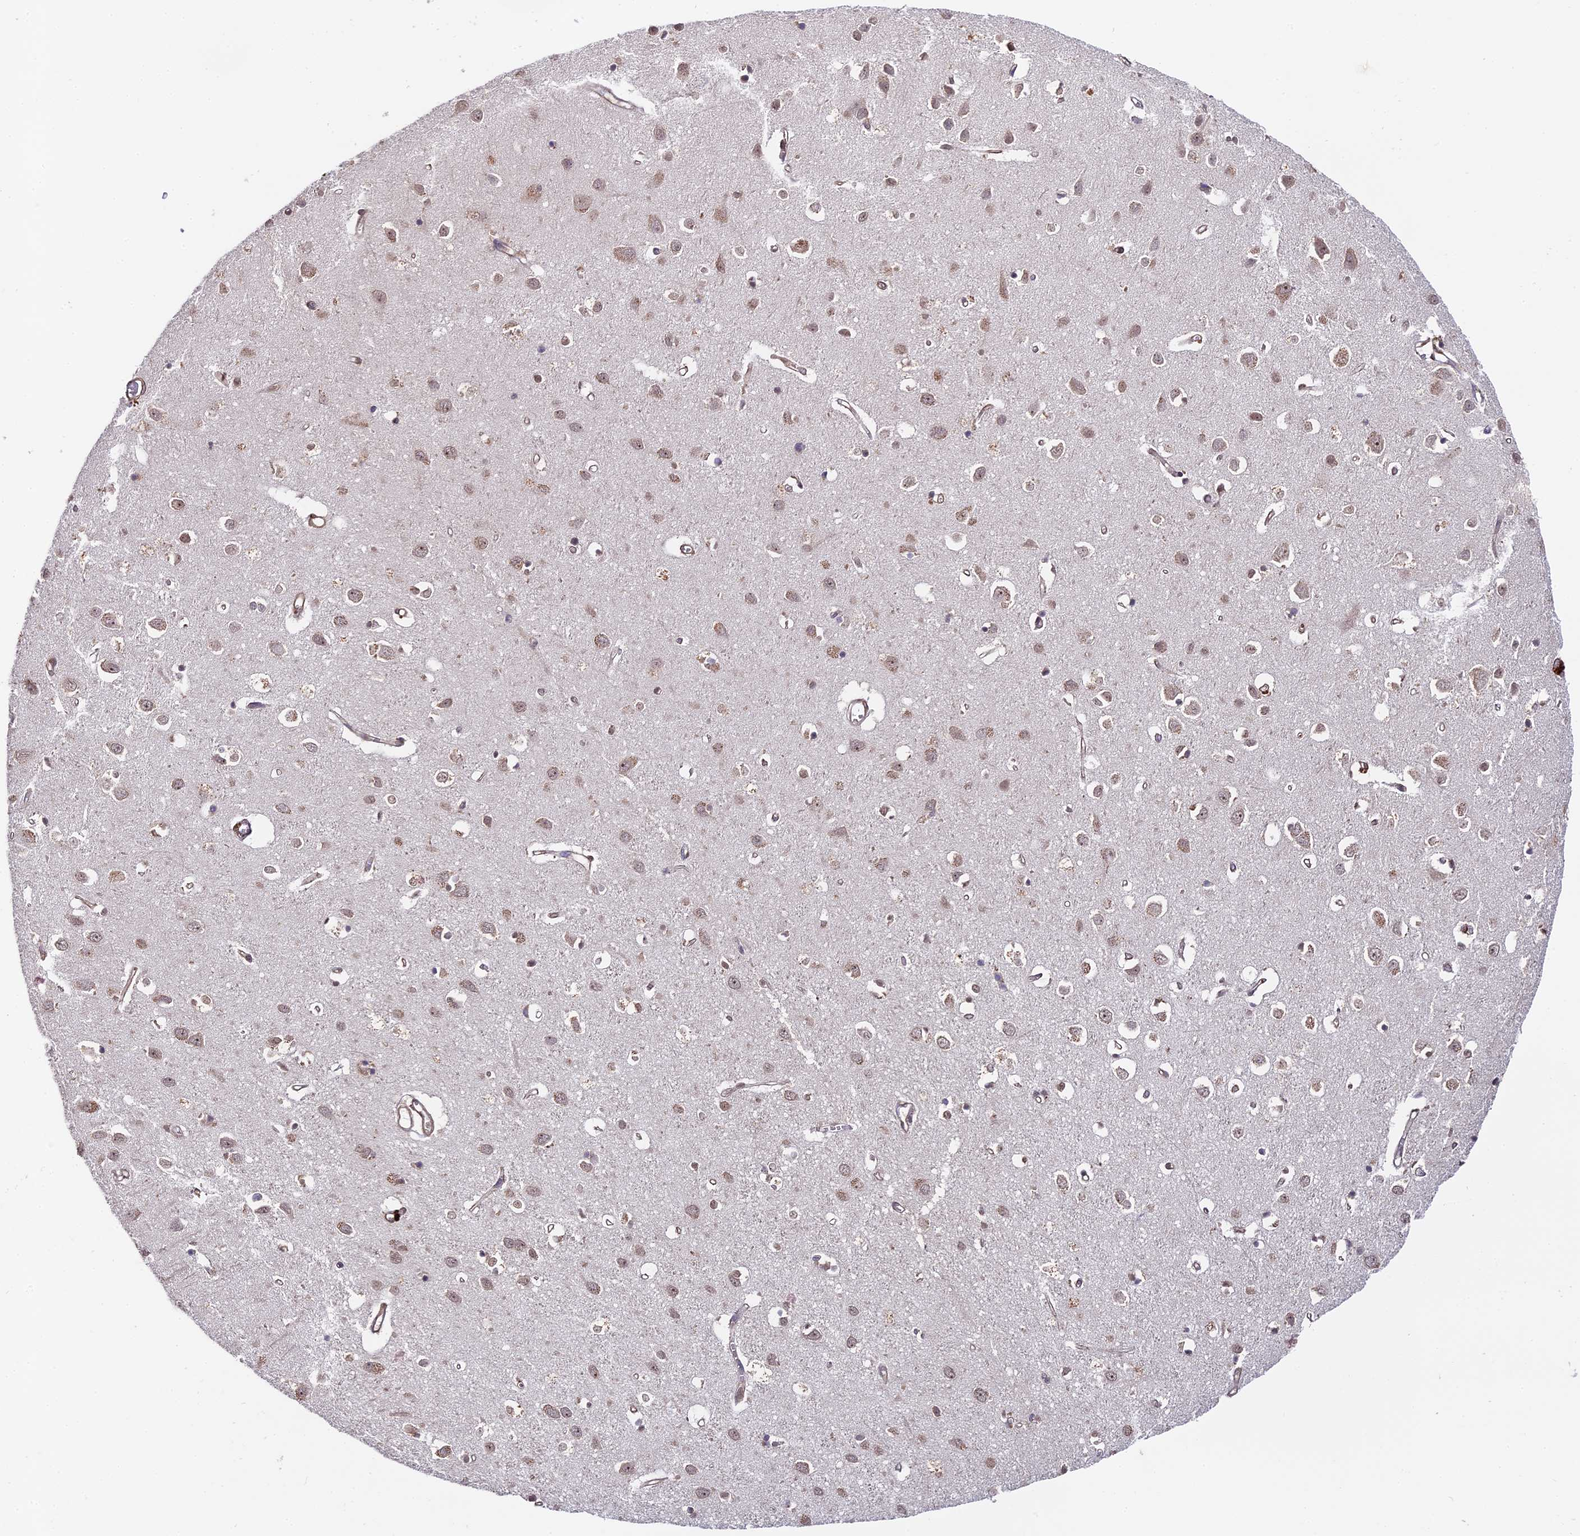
{"staining": {"intensity": "weak", "quantity": ">75%", "location": "cytoplasmic/membranous"}, "tissue": "cerebral cortex", "cell_type": "Endothelial cells", "image_type": "normal", "snomed": [{"axis": "morphology", "description": "Normal tissue, NOS"}, {"axis": "topography", "description": "Cerebral cortex"}], "caption": "IHC (DAB) staining of unremarkable cerebral cortex displays weak cytoplasmic/membranous protein staining in approximately >75% of endothelial cells.", "gene": "IMPACT", "patient": {"sex": "female", "age": 64}}